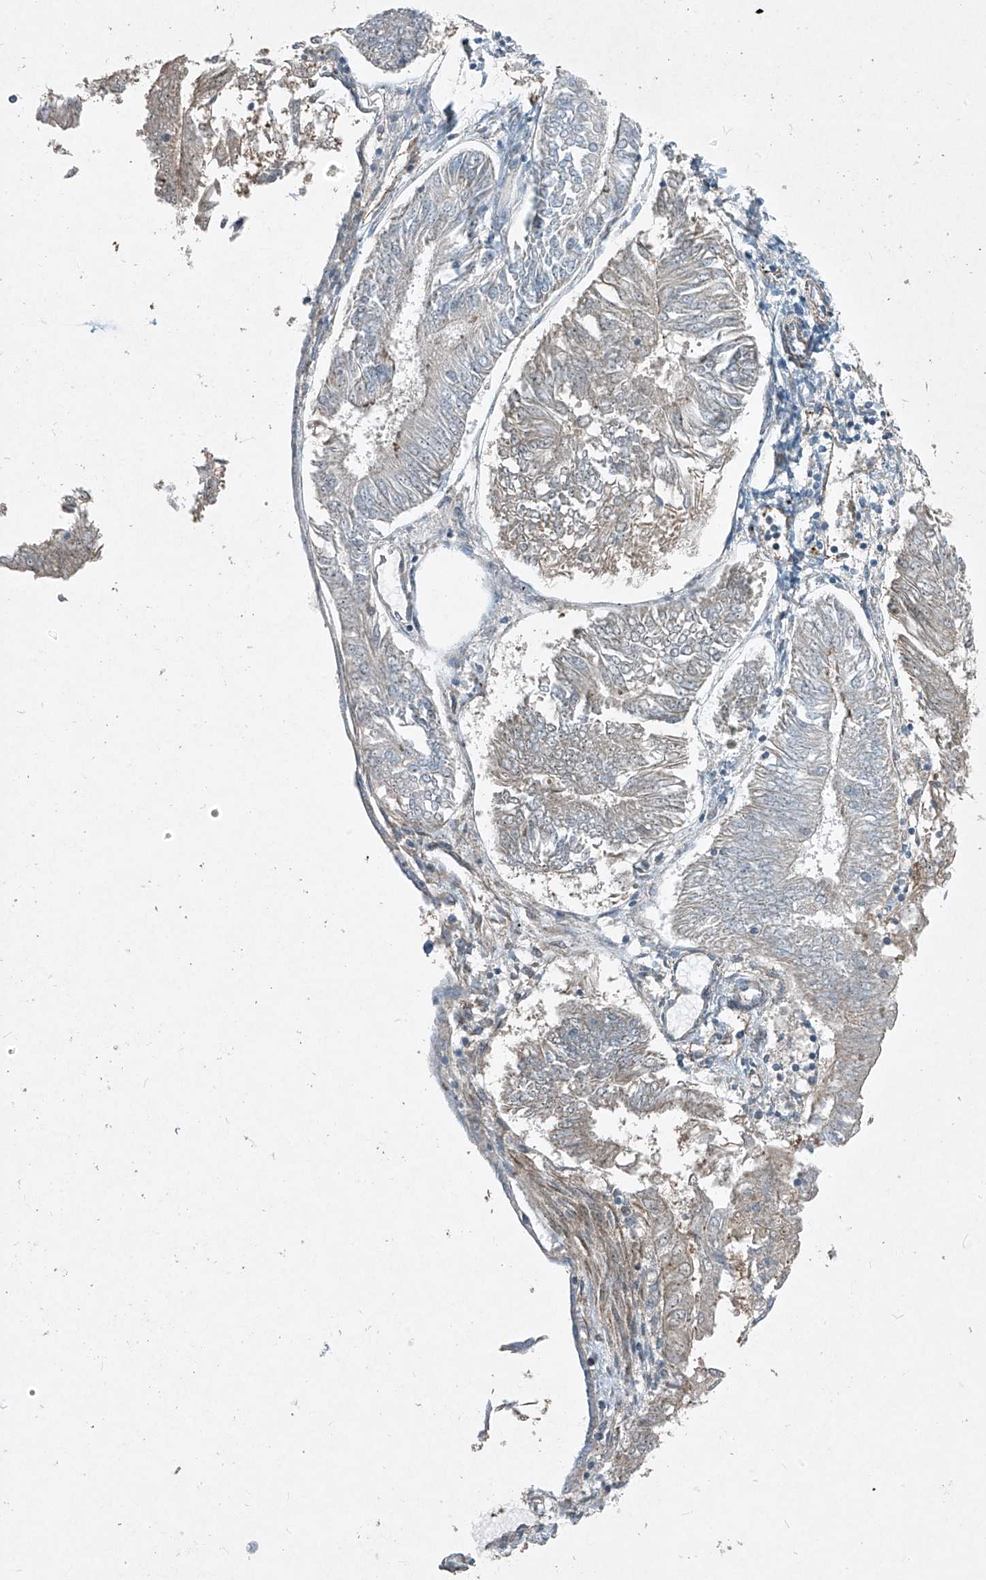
{"staining": {"intensity": "negative", "quantity": "none", "location": "none"}, "tissue": "endometrial cancer", "cell_type": "Tumor cells", "image_type": "cancer", "snomed": [{"axis": "morphology", "description": "Adenocarcinoma, NOS"}, {"axis": "topography", "description": "Endometrium"}], "caption": "This micrograph is of endometrial cancer (adenocarcinoma) stained with immunohistochemistry (IHC) to label a protein in brown with the nuclei are counter-stained blue. There is no expression in tumor cells.", "gene": "PPCS", "patient": {"sex": "female", "age": 58}}